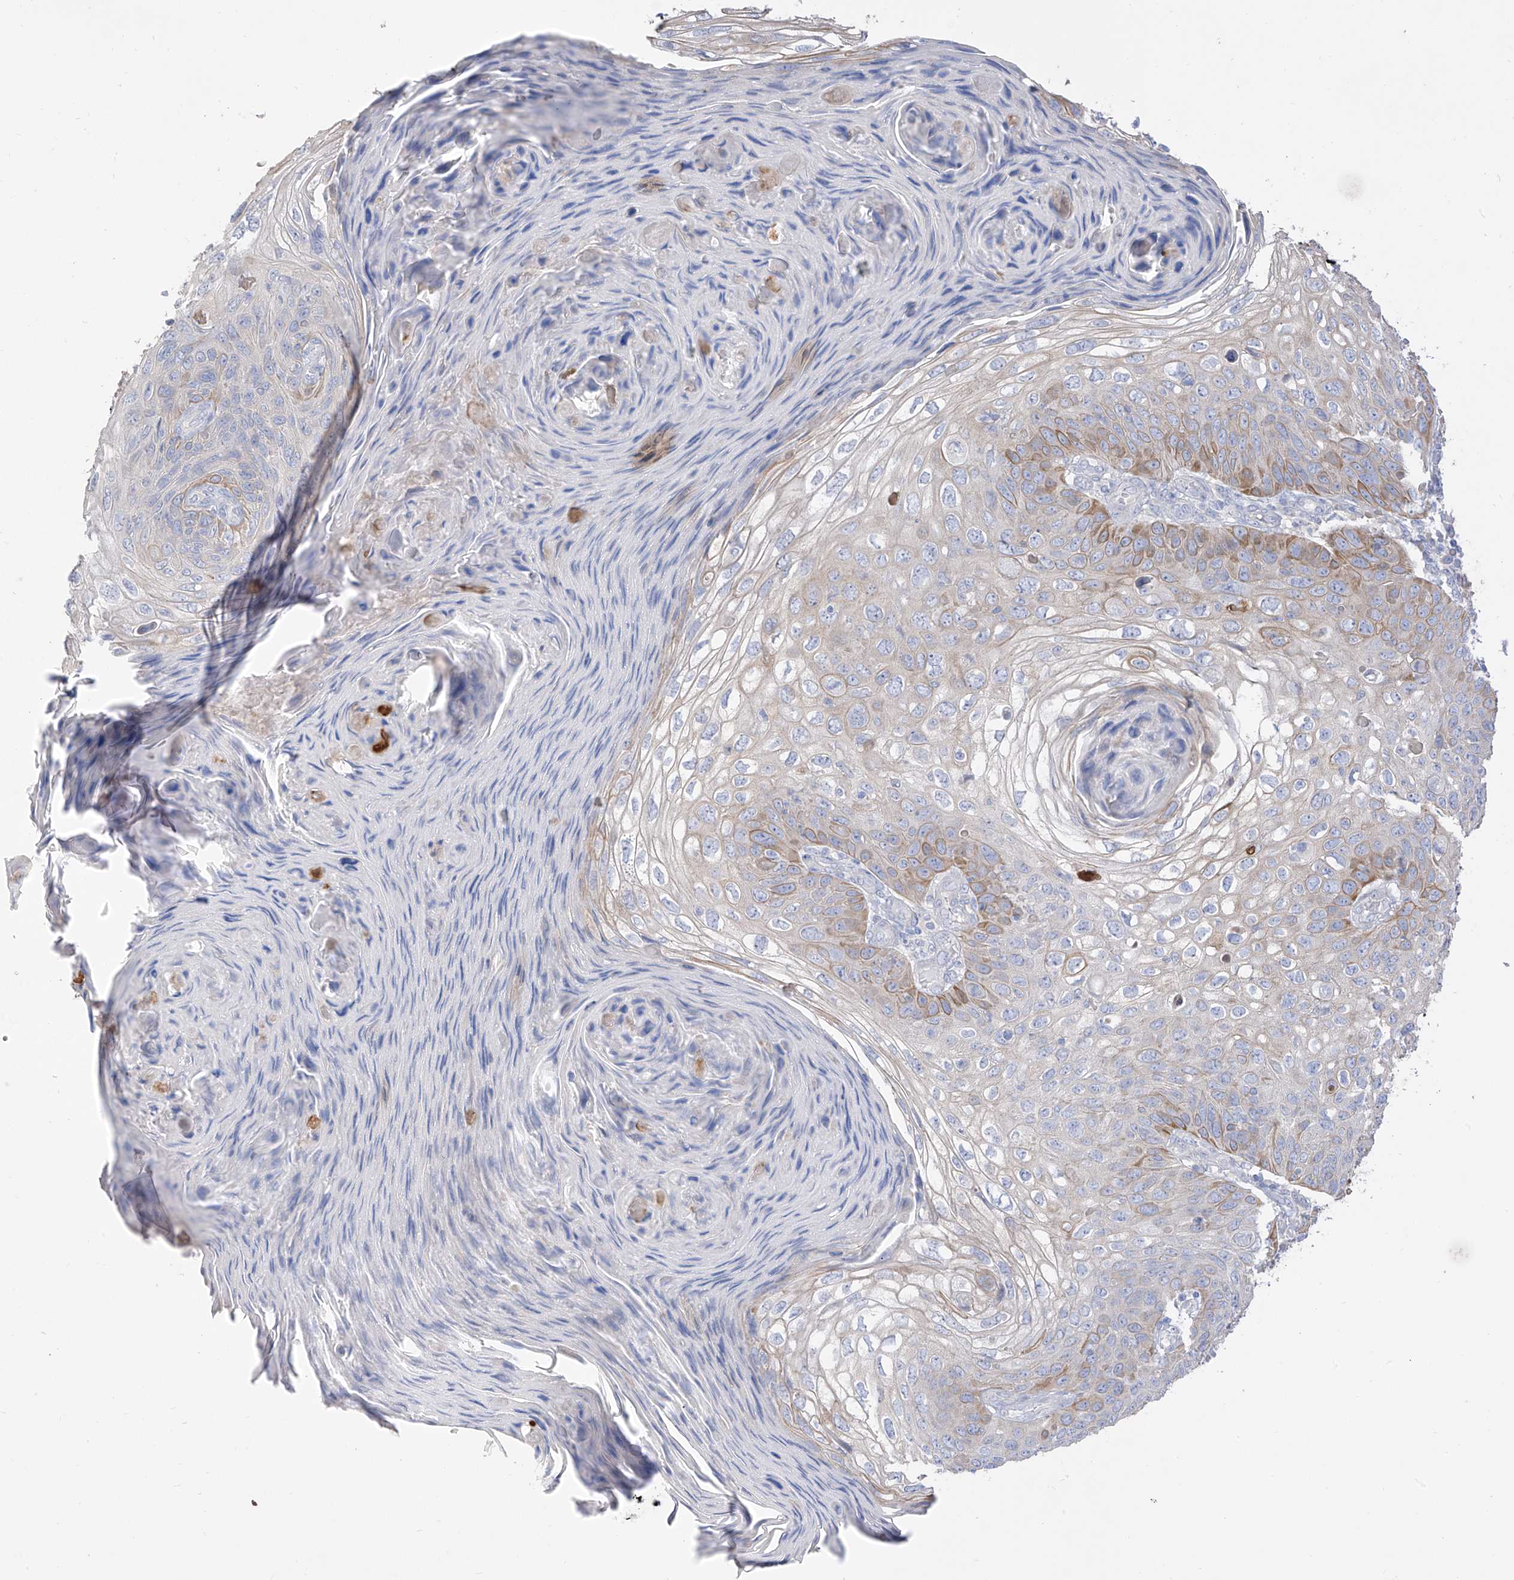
{"staining": {"intensity": "moderate", "quantity": "<25%", "location": "cytoplasmic/membranous"}, "tissue": "skin cancer", "cell_type": "Tumor cells", "image_type": "cancer", "snomed": [{"axis": "morphology", "description": "Squamous cell carcinoma, NOS"}, {"axis": "topography", "description": "Skin"}], "caption": "This histopathology image shows skin cancer (squamous cell carcinoma) stained with immunohistochemistry (IHC) to label a protein in brown. The cytoplasmic/membranous of tumor cells show moderate positivity for the protein. Nuclei are counter-stained blue.", "gene": "ARHGEF40", "patient": {"sex": "female", "age": 90}}